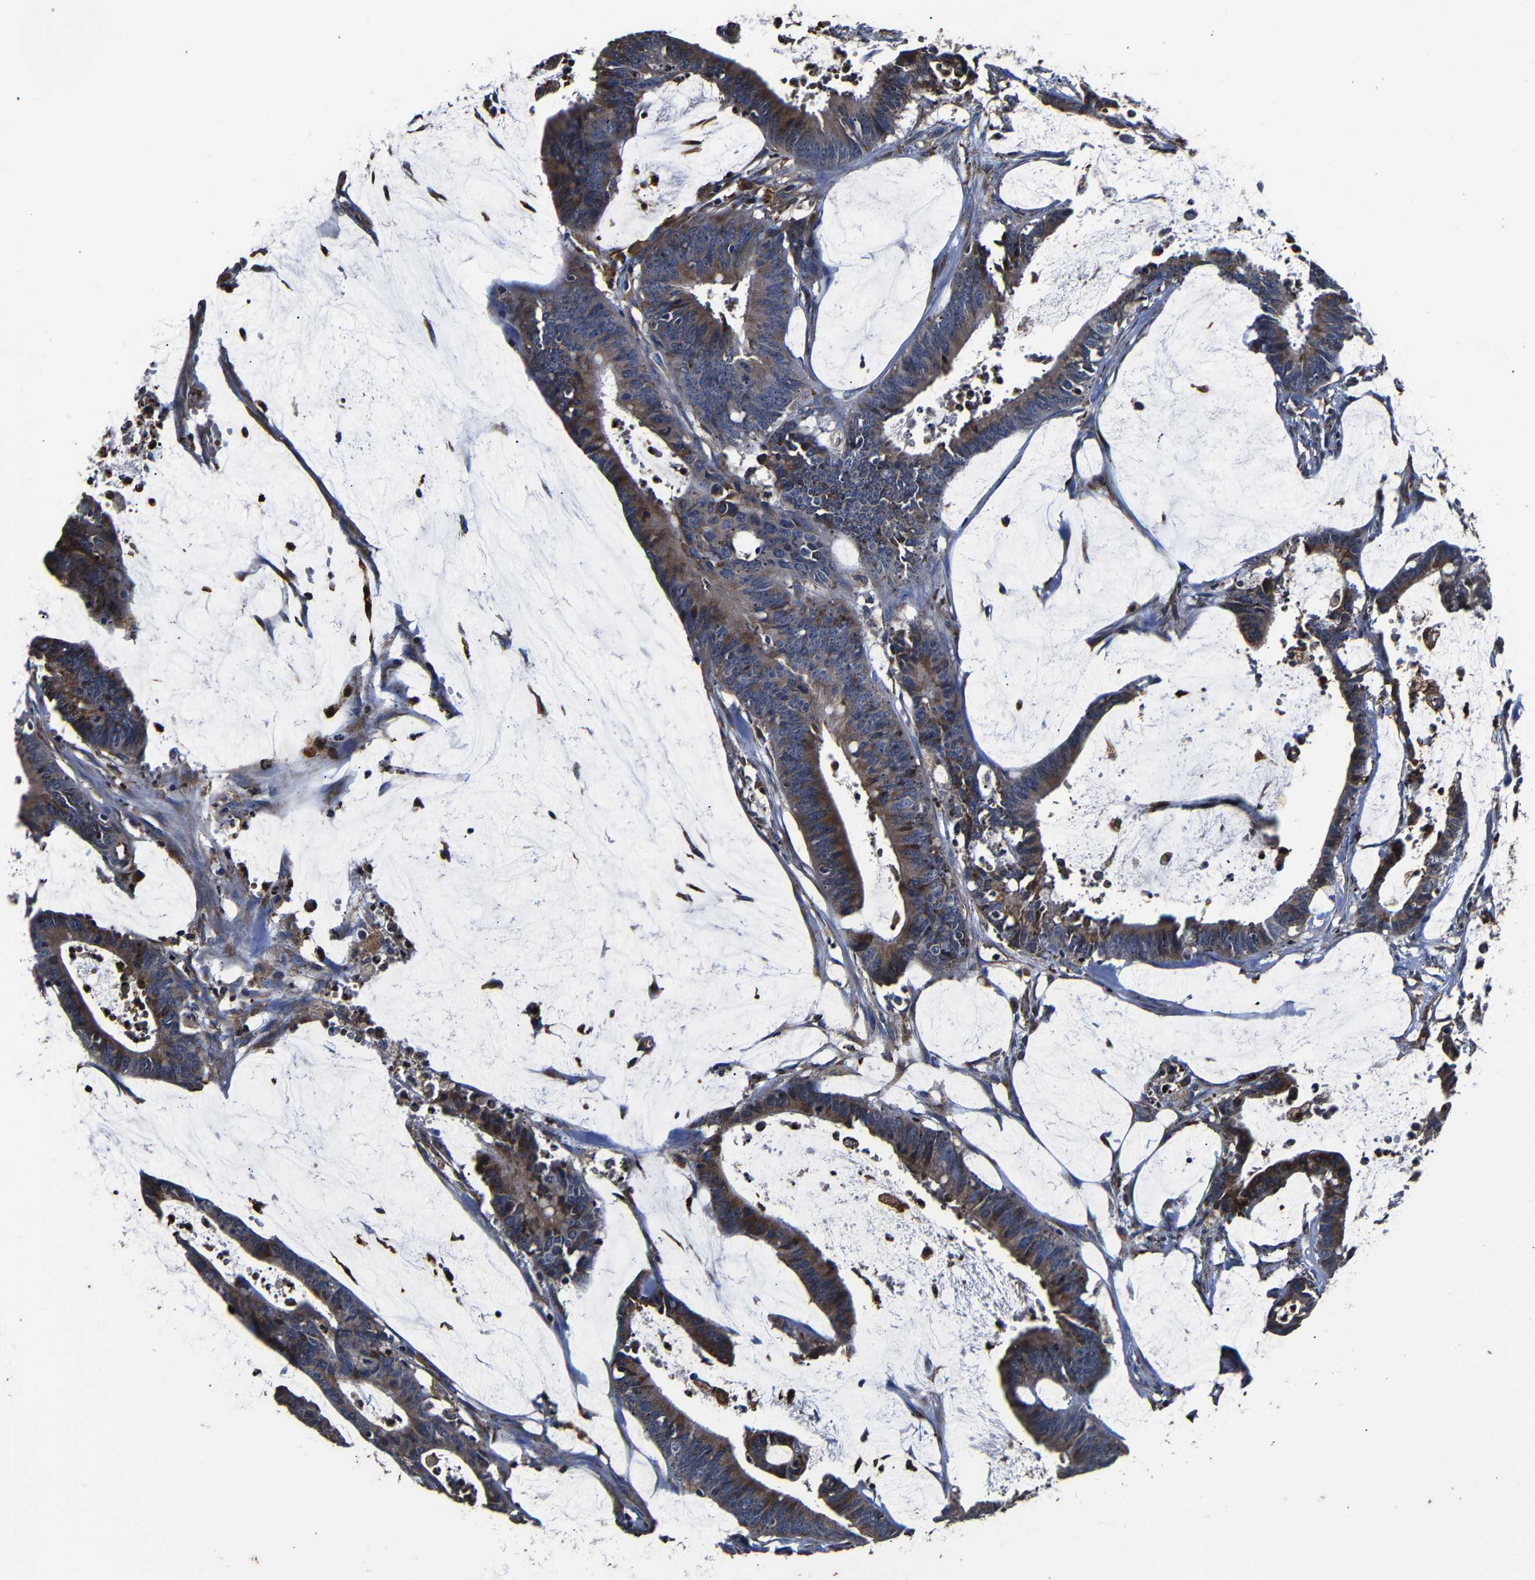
{"staining": {"intensity": "moderate", "quantity": "25%-75%", "location": "cytoplasmic/membranous"}, "tissue": "colorectal cancer", "cell_type": "Tumor cells", "image_type": "cancer", "snomed": [{"axis": "morphology", "description": "Adenocarcinoma, NOS"}, {"axis": "topography", "description": "Rectum"}], "caption": "This micrograph displays adenocarcinoma (colorectal) stained with immunohistochemistry (IHC) to label a protein in brown. The cytoplasmic/membranous of tumor cells show moderate positivity for the protein. Nuclei are counter-stained blue.", "gene": "SCN9A", "patient": {"sex": "female", "age": 66}}